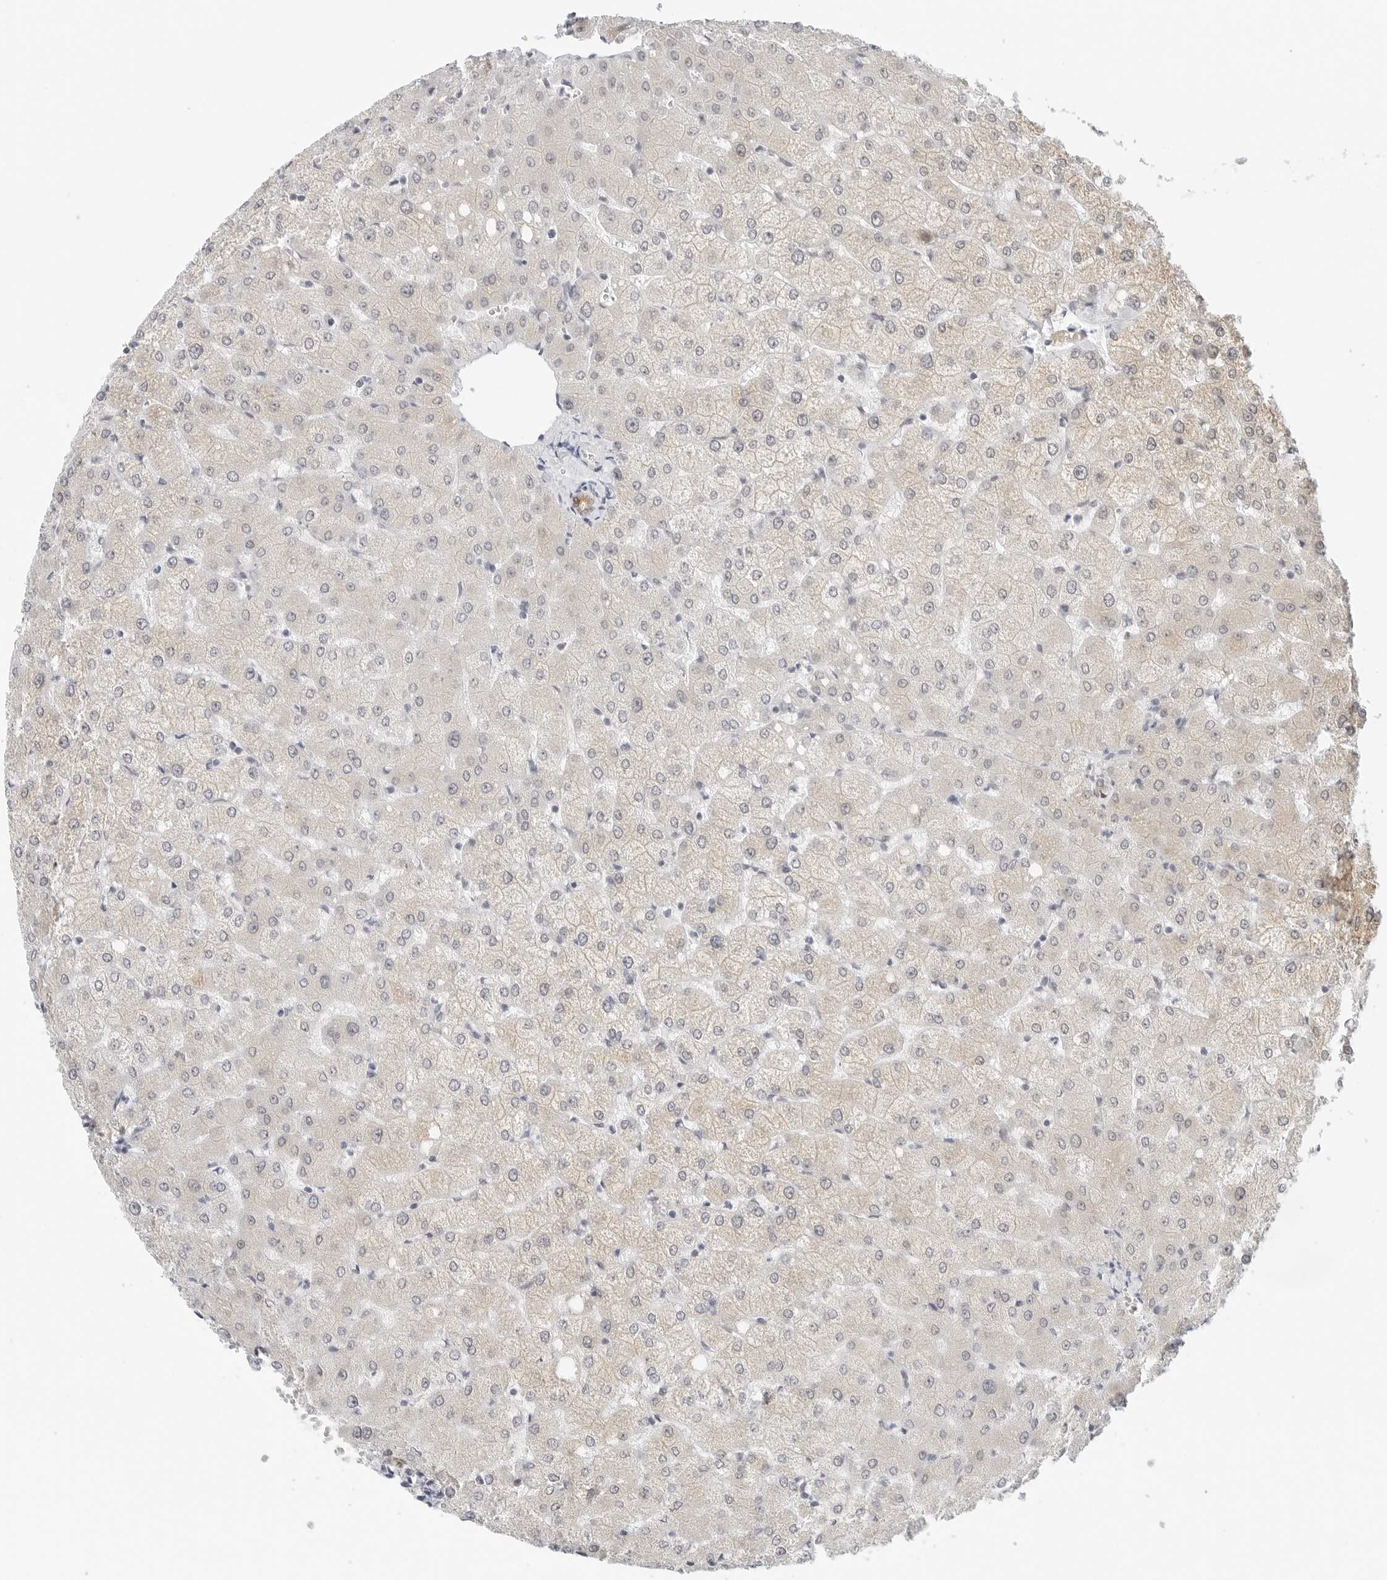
{"staining": {"intensity": "moderate", "quantity": "<25%", "location": "cytoplasmic/membranous"}, "tissue": "liver", "cell_type": "Cholangiocytes", "image_type": "normal", "snomed": [{"axis": "morphology", "description": "Normal tissue, NOS"}, {"axis": "topography", "description": "Liver"}], "caption": "This is an image of IHC staining of unremarkable liver, which shows moderate expression in the cytoplasmic/membranous of cholangiocytes.", "gene": "TSEN2", "patient": {"sex": "female", "age": 54}}